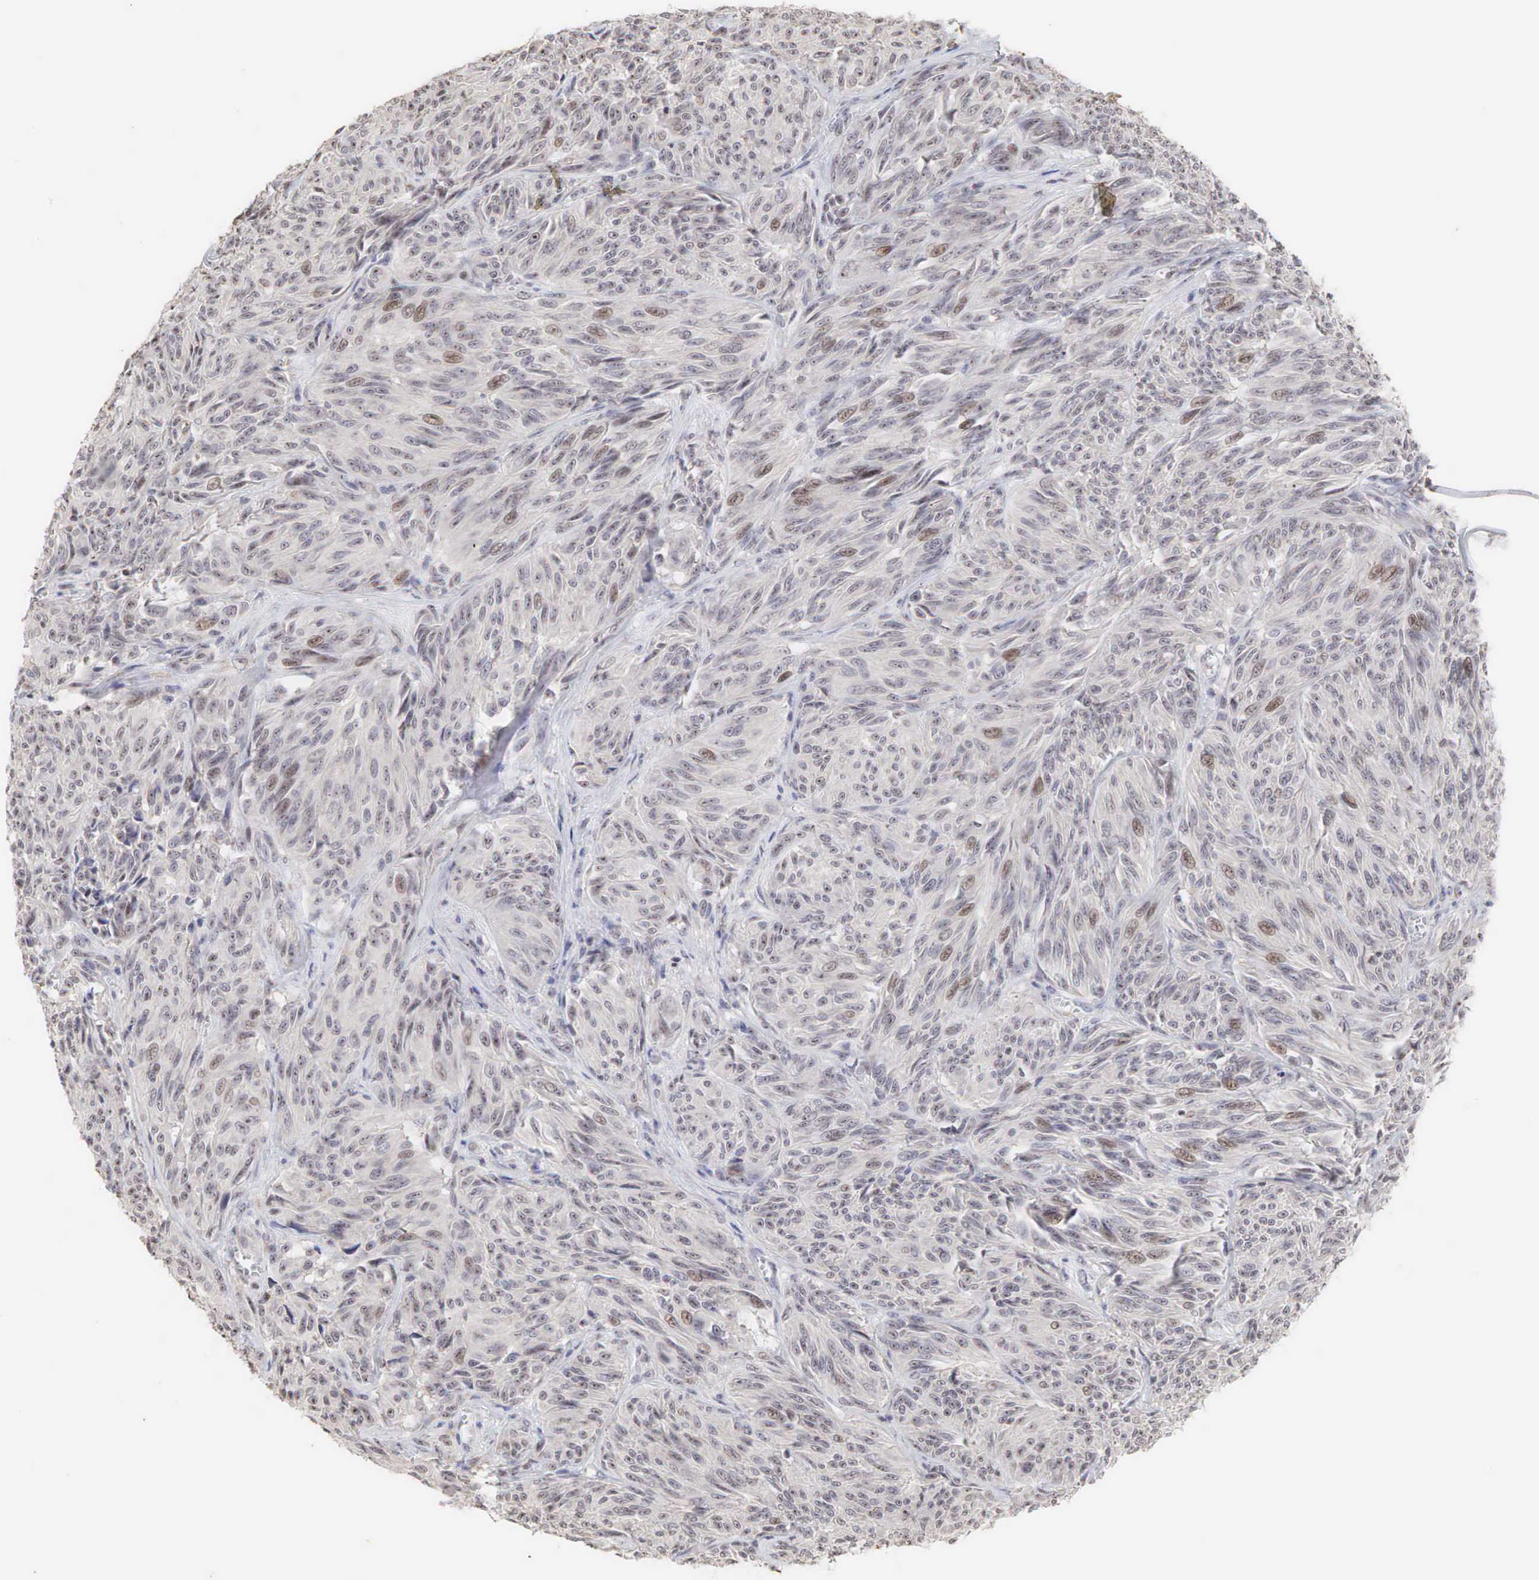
{"staining": {"intensity": "moderate", "quantity": "<25%", "location": "nuclear"}, "tissue": "melanoma", "cell_type": "Tumor cells", "image_type": "cancer", "snomed": [{"axis": "morphology", "description": "Malignant melanoma, NOS"}, {"axis": "topography", "description": "Skin"}], "caption": "Human melanoma stained for a protein (brown) reveals moderate nuclear positive positivity in approximately <25% of tumor cells.", "gene": "DKC1", "patient": {"sex": "male", "age": 54}}